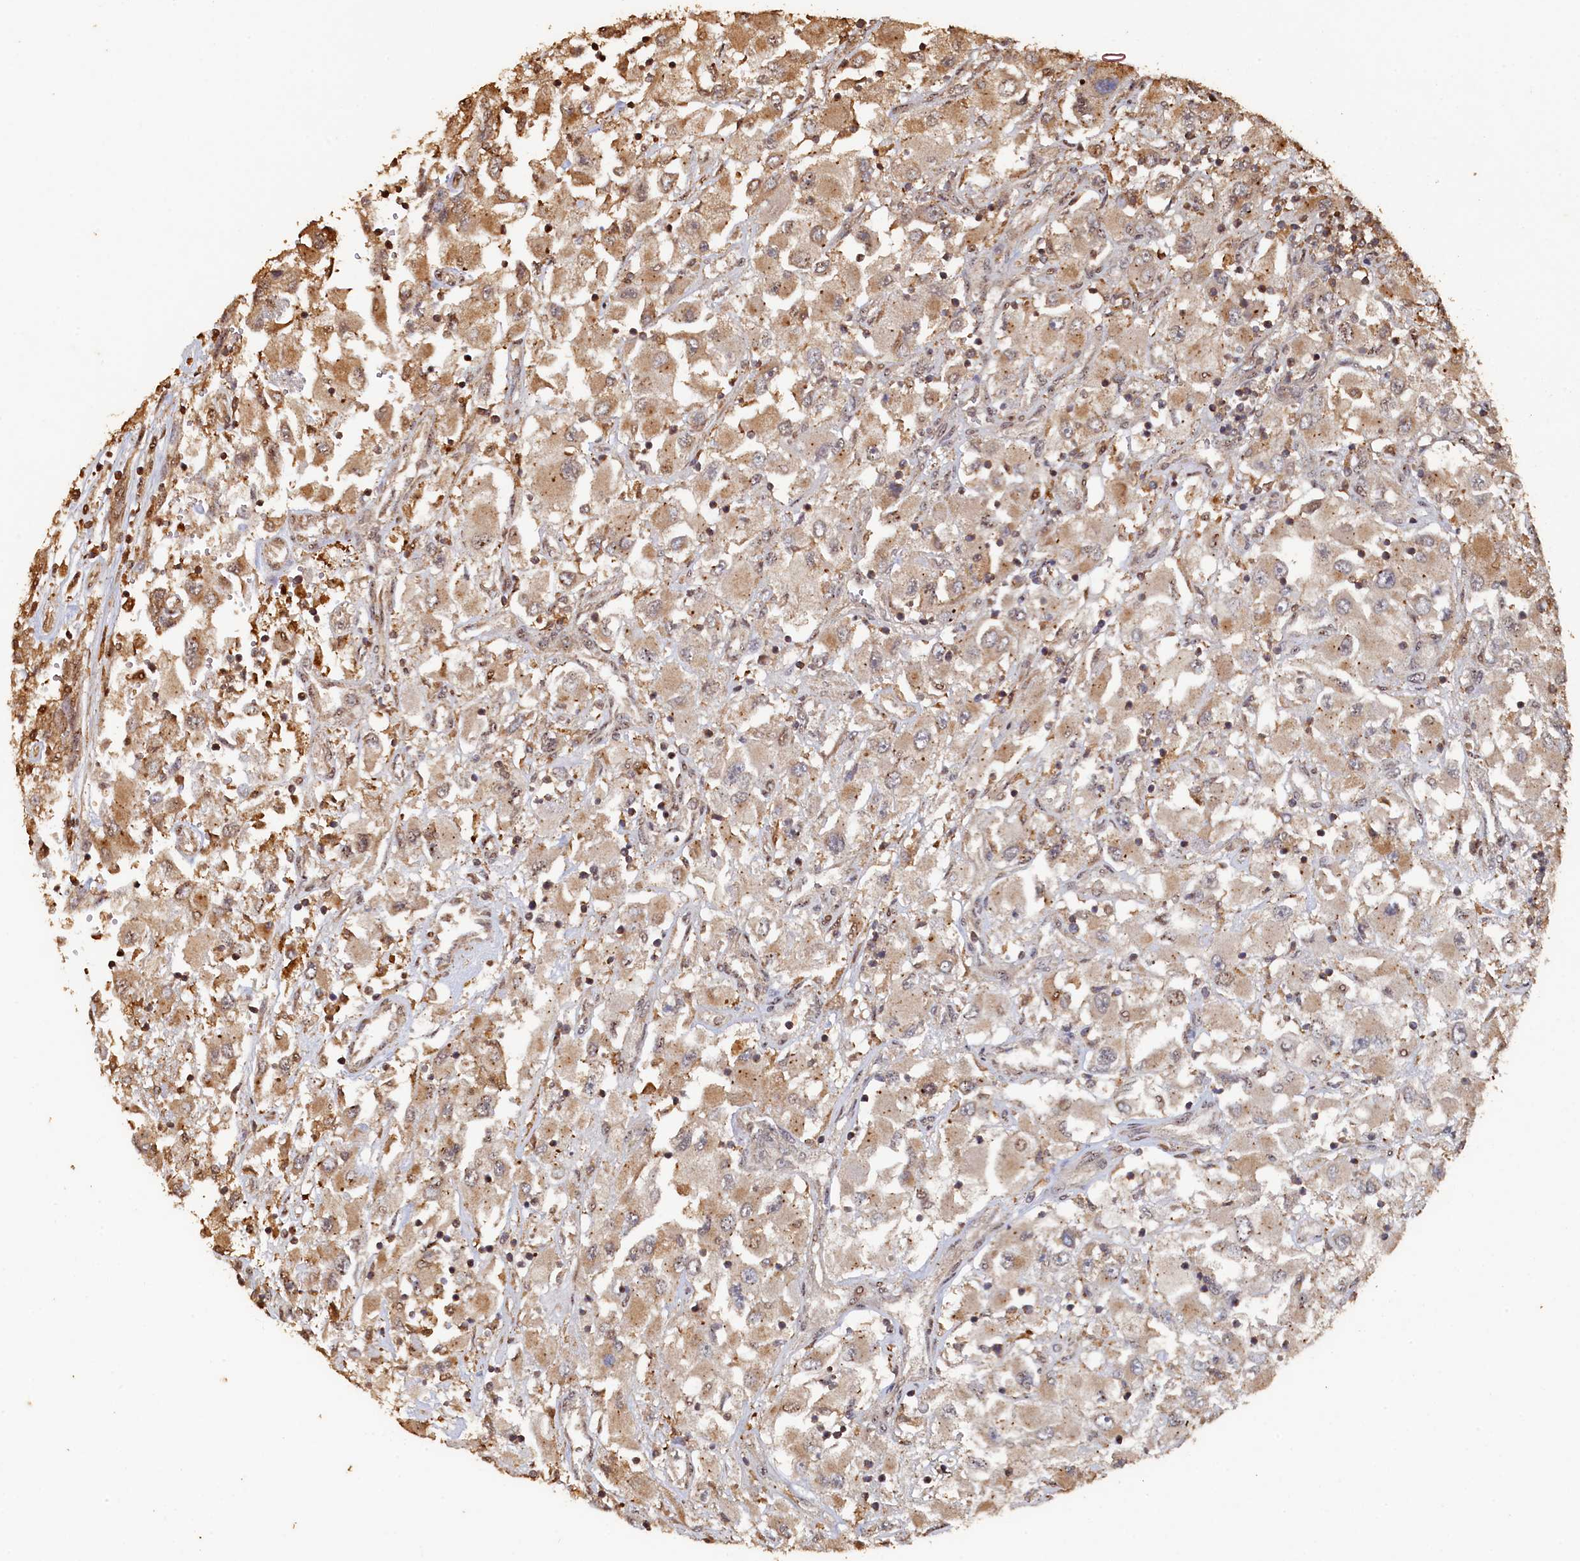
{"staining": {"intensity": "moderate", "quantity": "25%-75%", "location": "cytoplasmic/membranous"}, "tissue": "renal cancer", "cell_type": "Tumor cells", "image_type": "cancer", "snomed": [{"axis": "morphology", "description": "Adenocarcinoma, NOS"}, {"axis": "topography", "description": "Kidney"}], "caption": "Tumor cells show medium levels of moderate cytoplasmic/membranous staining in approximately 25%-75% of cells in renal adenocarcinoma.", "gene": "PIGN", "patient": {"sex": "female", "age": 52}}